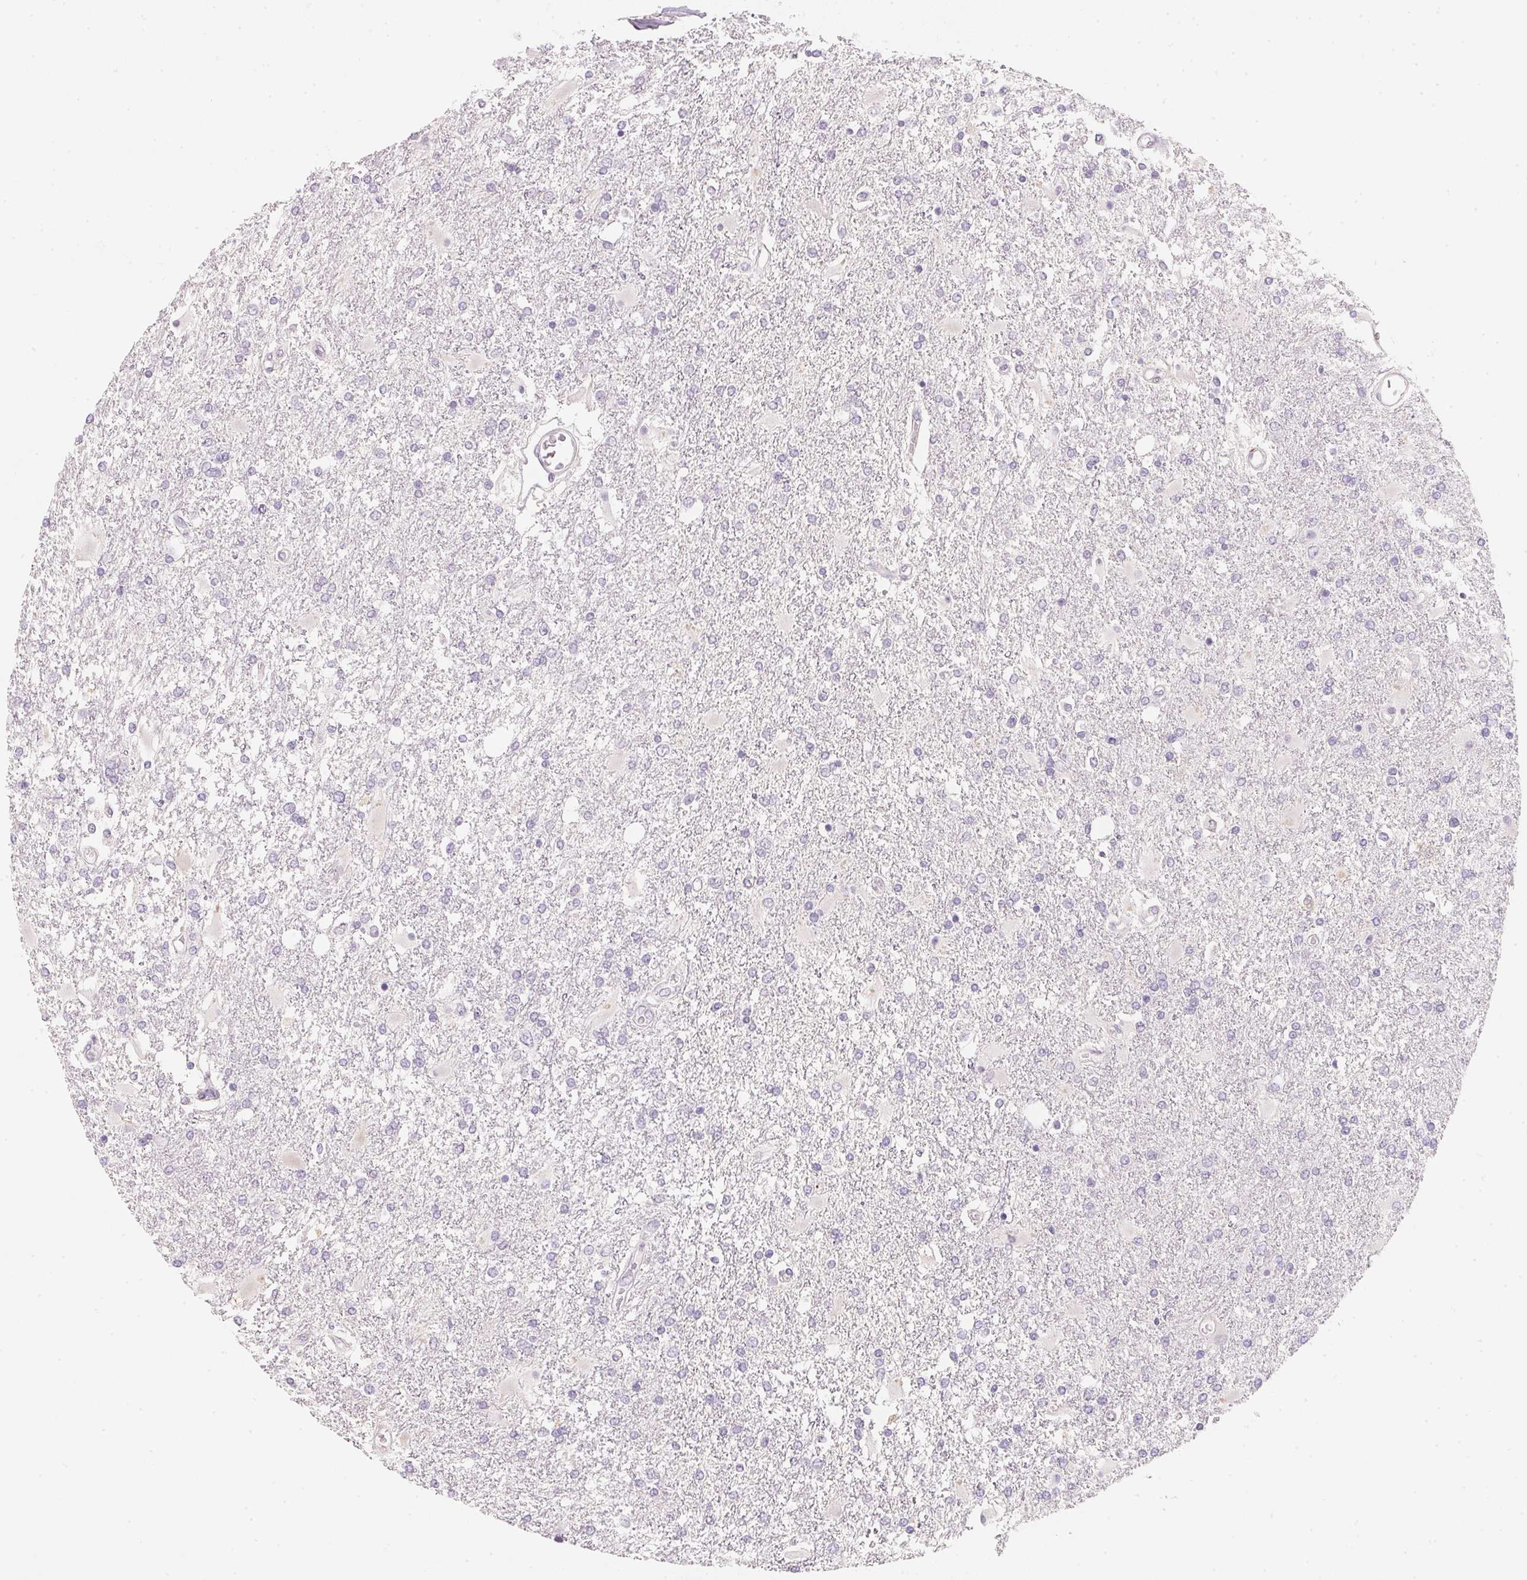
{"staining": {"intensity": "negative", "quantity": "none", "location": "none"}, "tissue": "glioma", "cell_type": "Tumor cells", "image_type": "cancer", "snomed": [{"axis": "morphology", "description": "Glioma, malignant, High grade"}, {"axis": "topography", "description": "Cerebral cortex"}], "caption": "The photomicrograph demonstrates no significant positivity in tumor cells of glioma.", "gene": "CFAP276", "patient": {"sex": "male", "age": 79}}